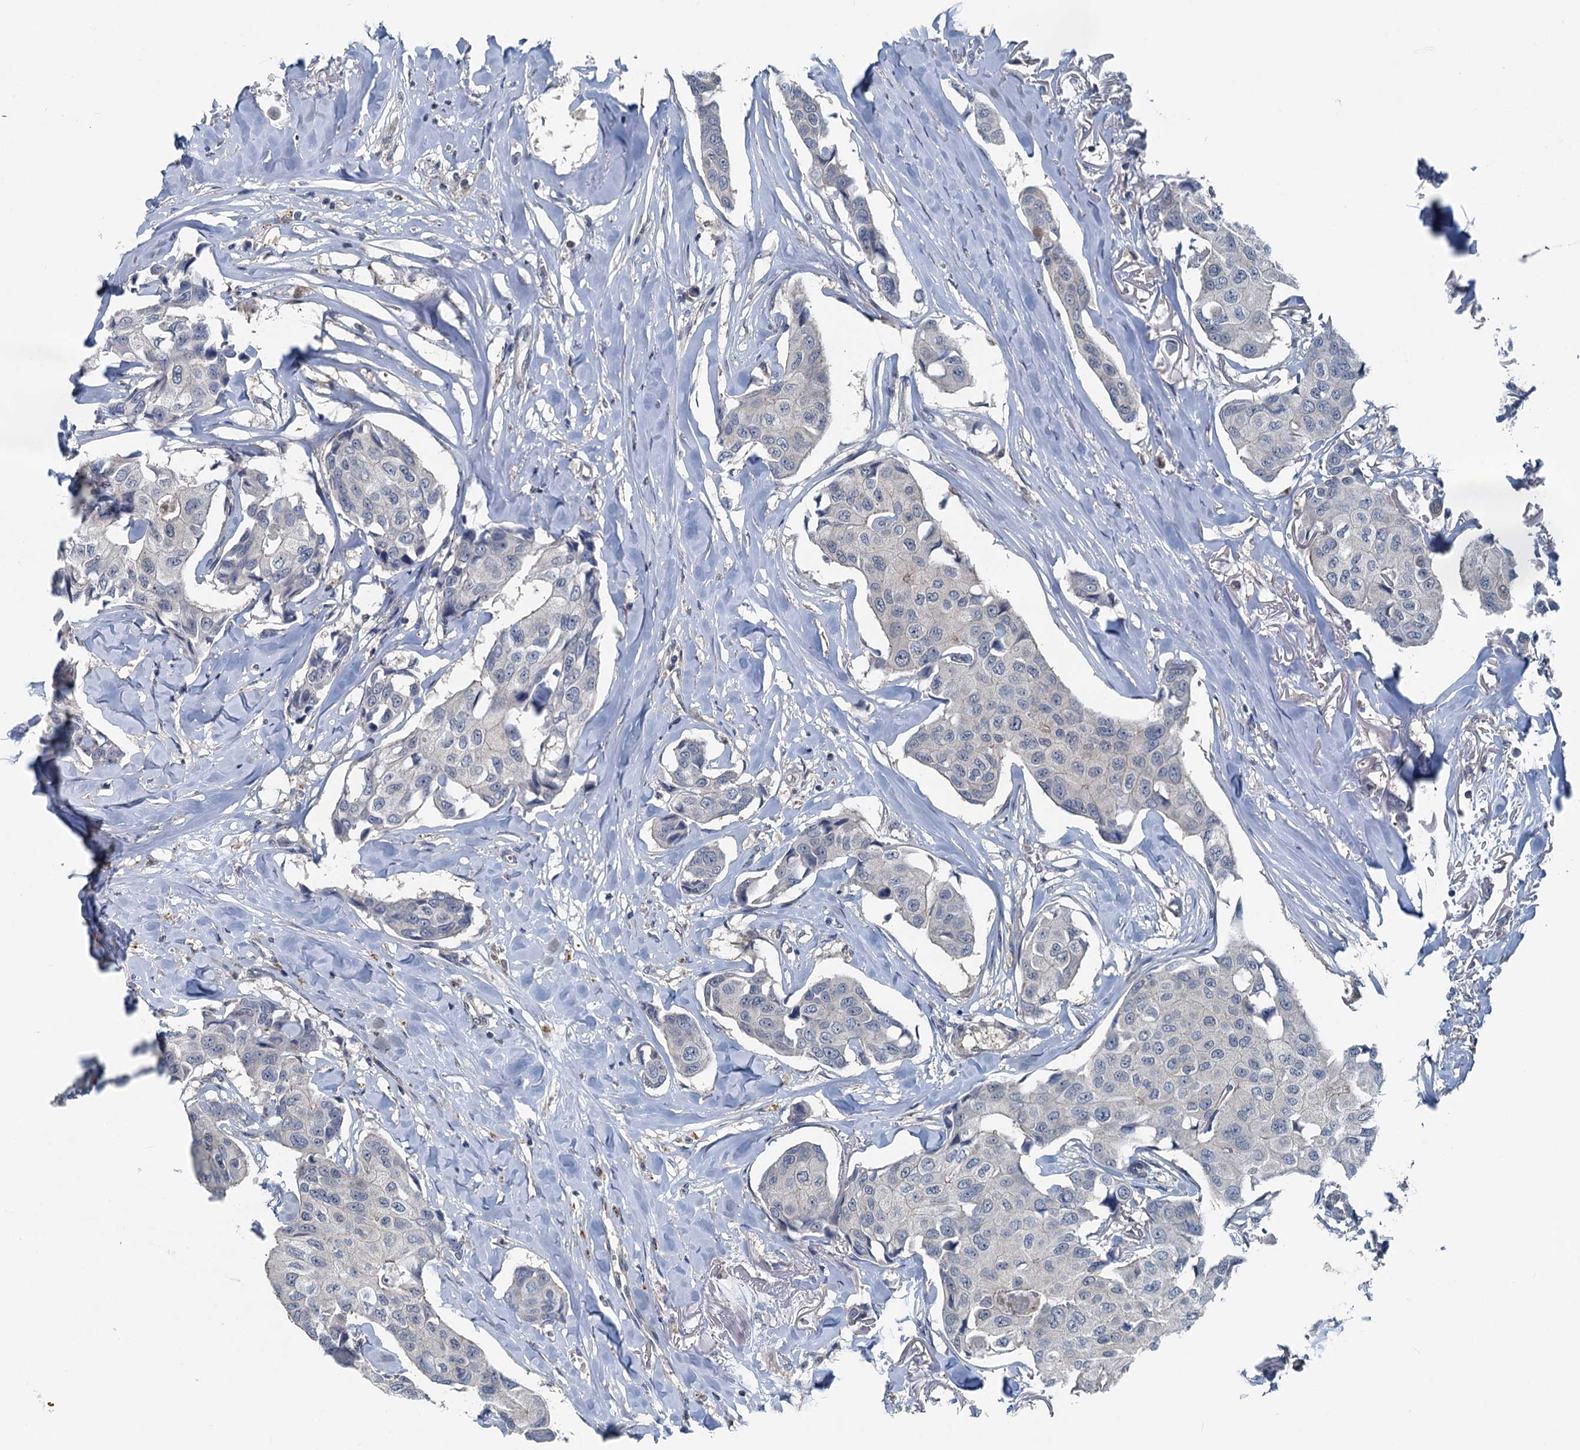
{"staining": {"intensity": "negative", "quantity": "none", "location": "none"}, "tissue": "breast cancer", "cell_type": "Tumor cells", "image_type": "cancer", "snomed": [{"axis": "morphology", "description": "Duct carcinoma"}, {"axis": "topography", "description": "Breast"}], "caption": "Breast cancer was stained to show a protein in brown. There is no significant positivity in tumor cells.", "gene": "GCLM", "patient": {"sex": "female", "age": 80}}